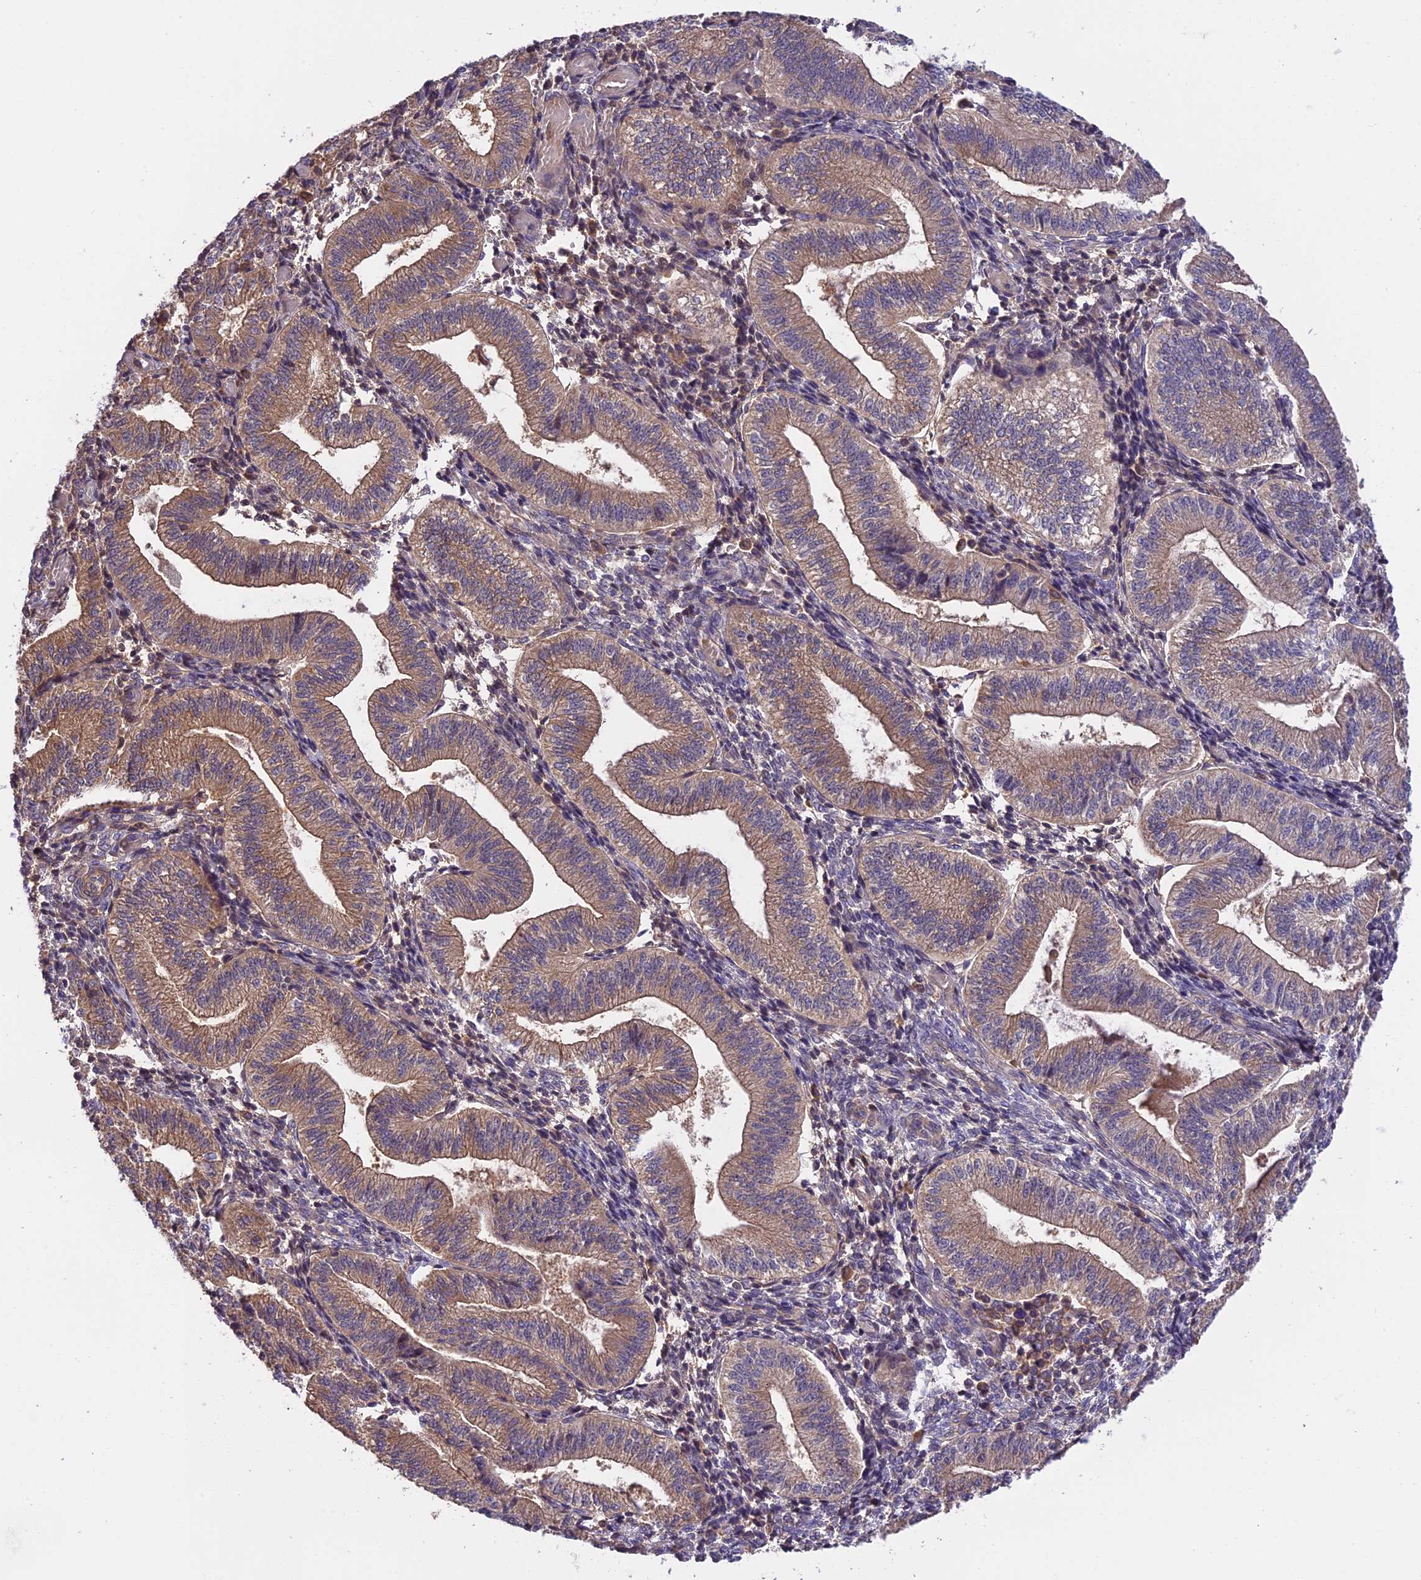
{"staining": {"intensity": "moderate", "quantity": "25%-75%", "location": "cytoplasmic/membranous"}, "tissue": "endometrium", "cell_type": "Cells in endometrial stroma", "image_type": "normal", "snomed": [{"axis": "morphology", "description": "Normal tissue, NOS"}, {"axis": "topography", "description": "Endometrium"}], "caption": "Immunohistochemistry (IHC) staining of normal endometrium, which displays medium levels of moderate cytoplasmic/membranous expression in about 25%-75% of cells in endometrial stroma indicating moderate cytoplasmic/membranous protein staining. The staining was performed using DAB (3,3'-diaminobenzidine) (brown) for protein detection and nuclei were counterstained in hematoxylin (blue).", "gene": "SETD6", "patient": {"sex": "female", "age": 34}}